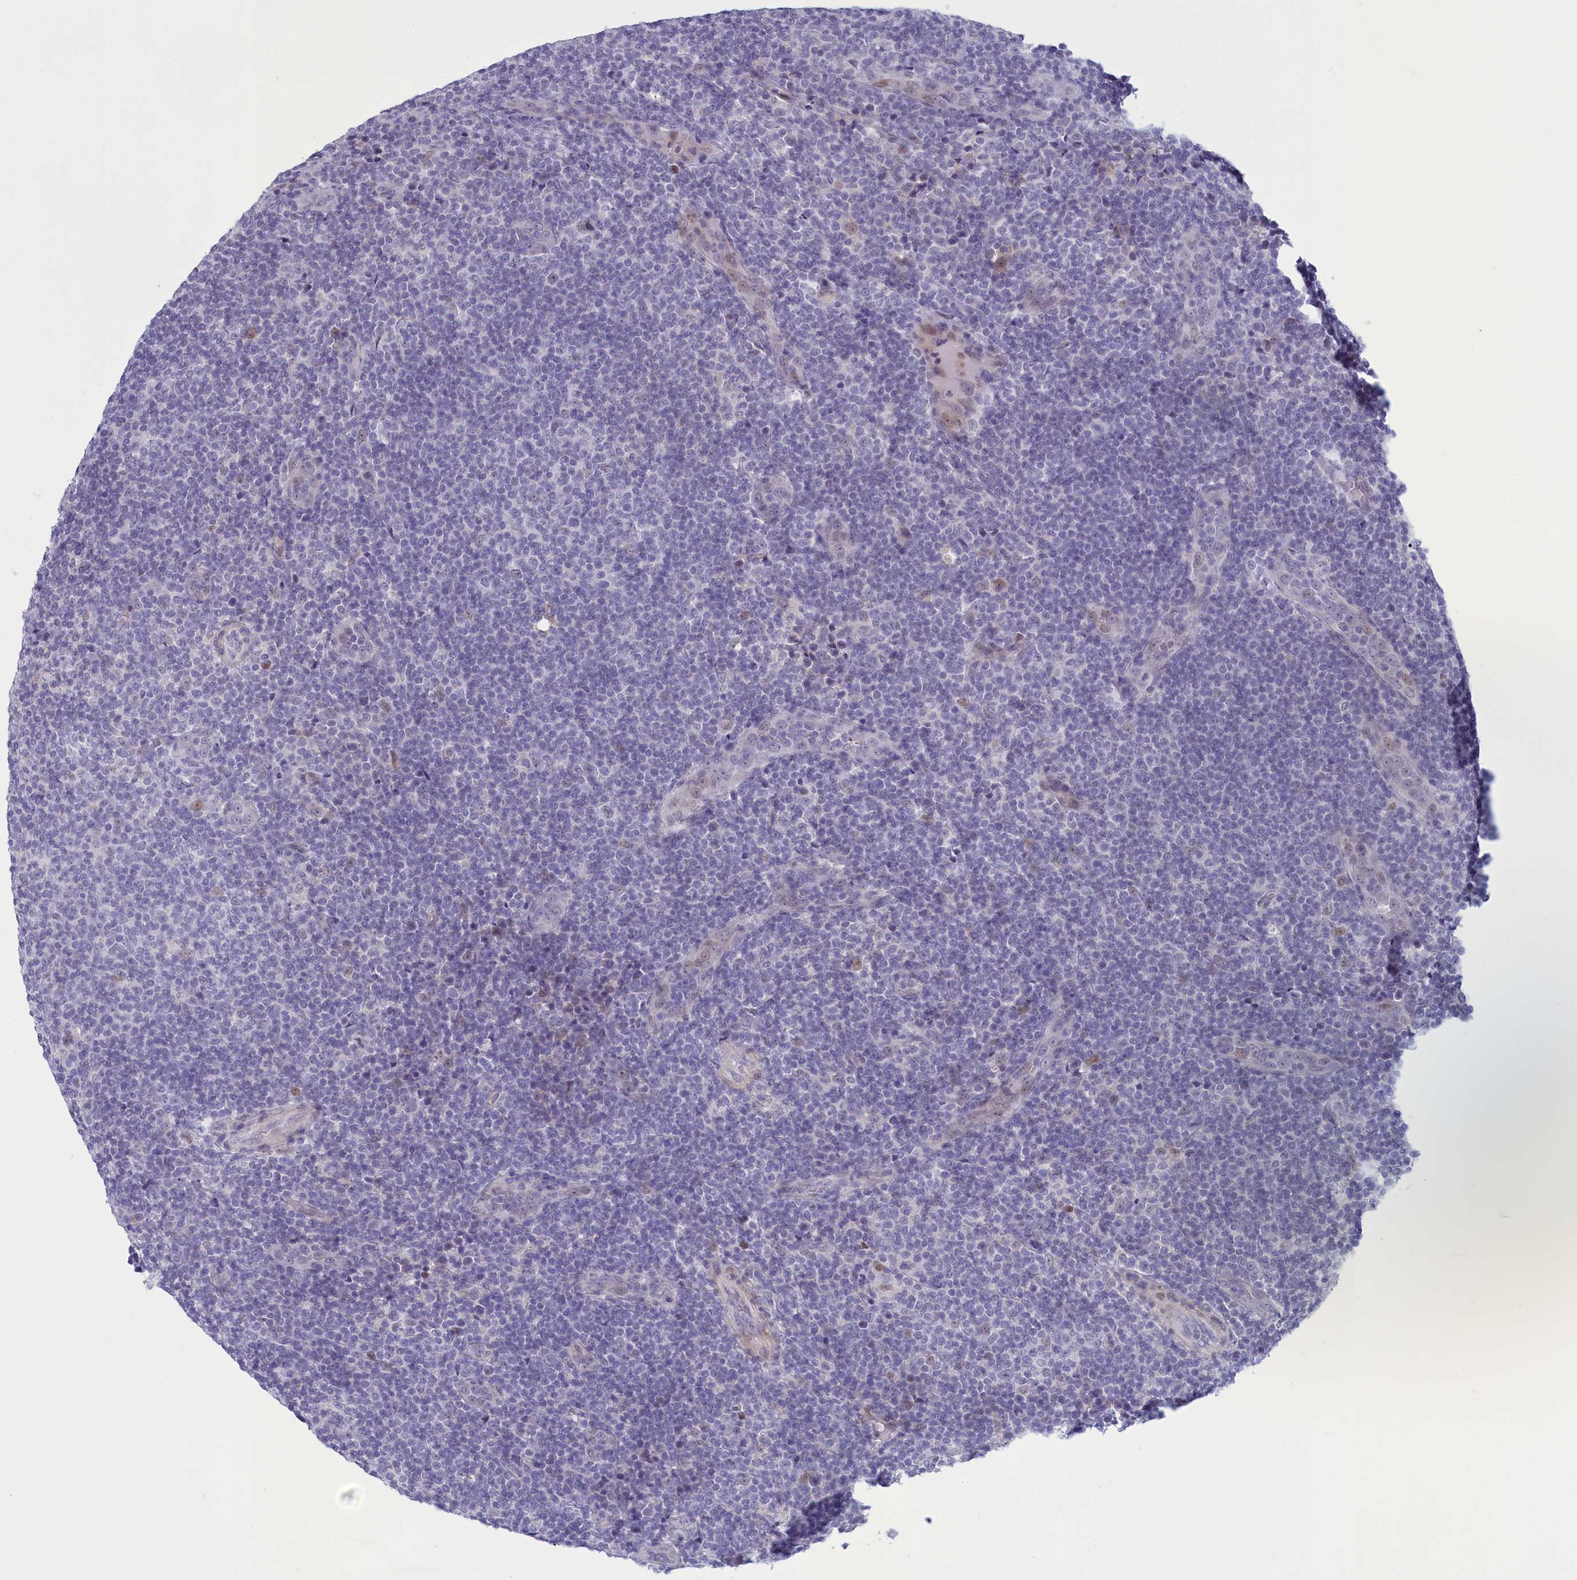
{"staining": {"intensity": "negative", "quantity": "none", "location": "none"}, "tissue": "lymphoma", "cell_type": "Tumor cells", "image_type": "cancer", "snomed": [{"axis": "morphology", "description": "Malignant lymphoma, non-Hodgkin's type, Low grade"}, {"axis": "topography", "description": "Lymph node"}], "caption": "The histopathology image demonstrates no significant staining in tumor cells of lymphoma.", "gene": "ELOA2", "patient": {"sex": "male", "age": 66}}